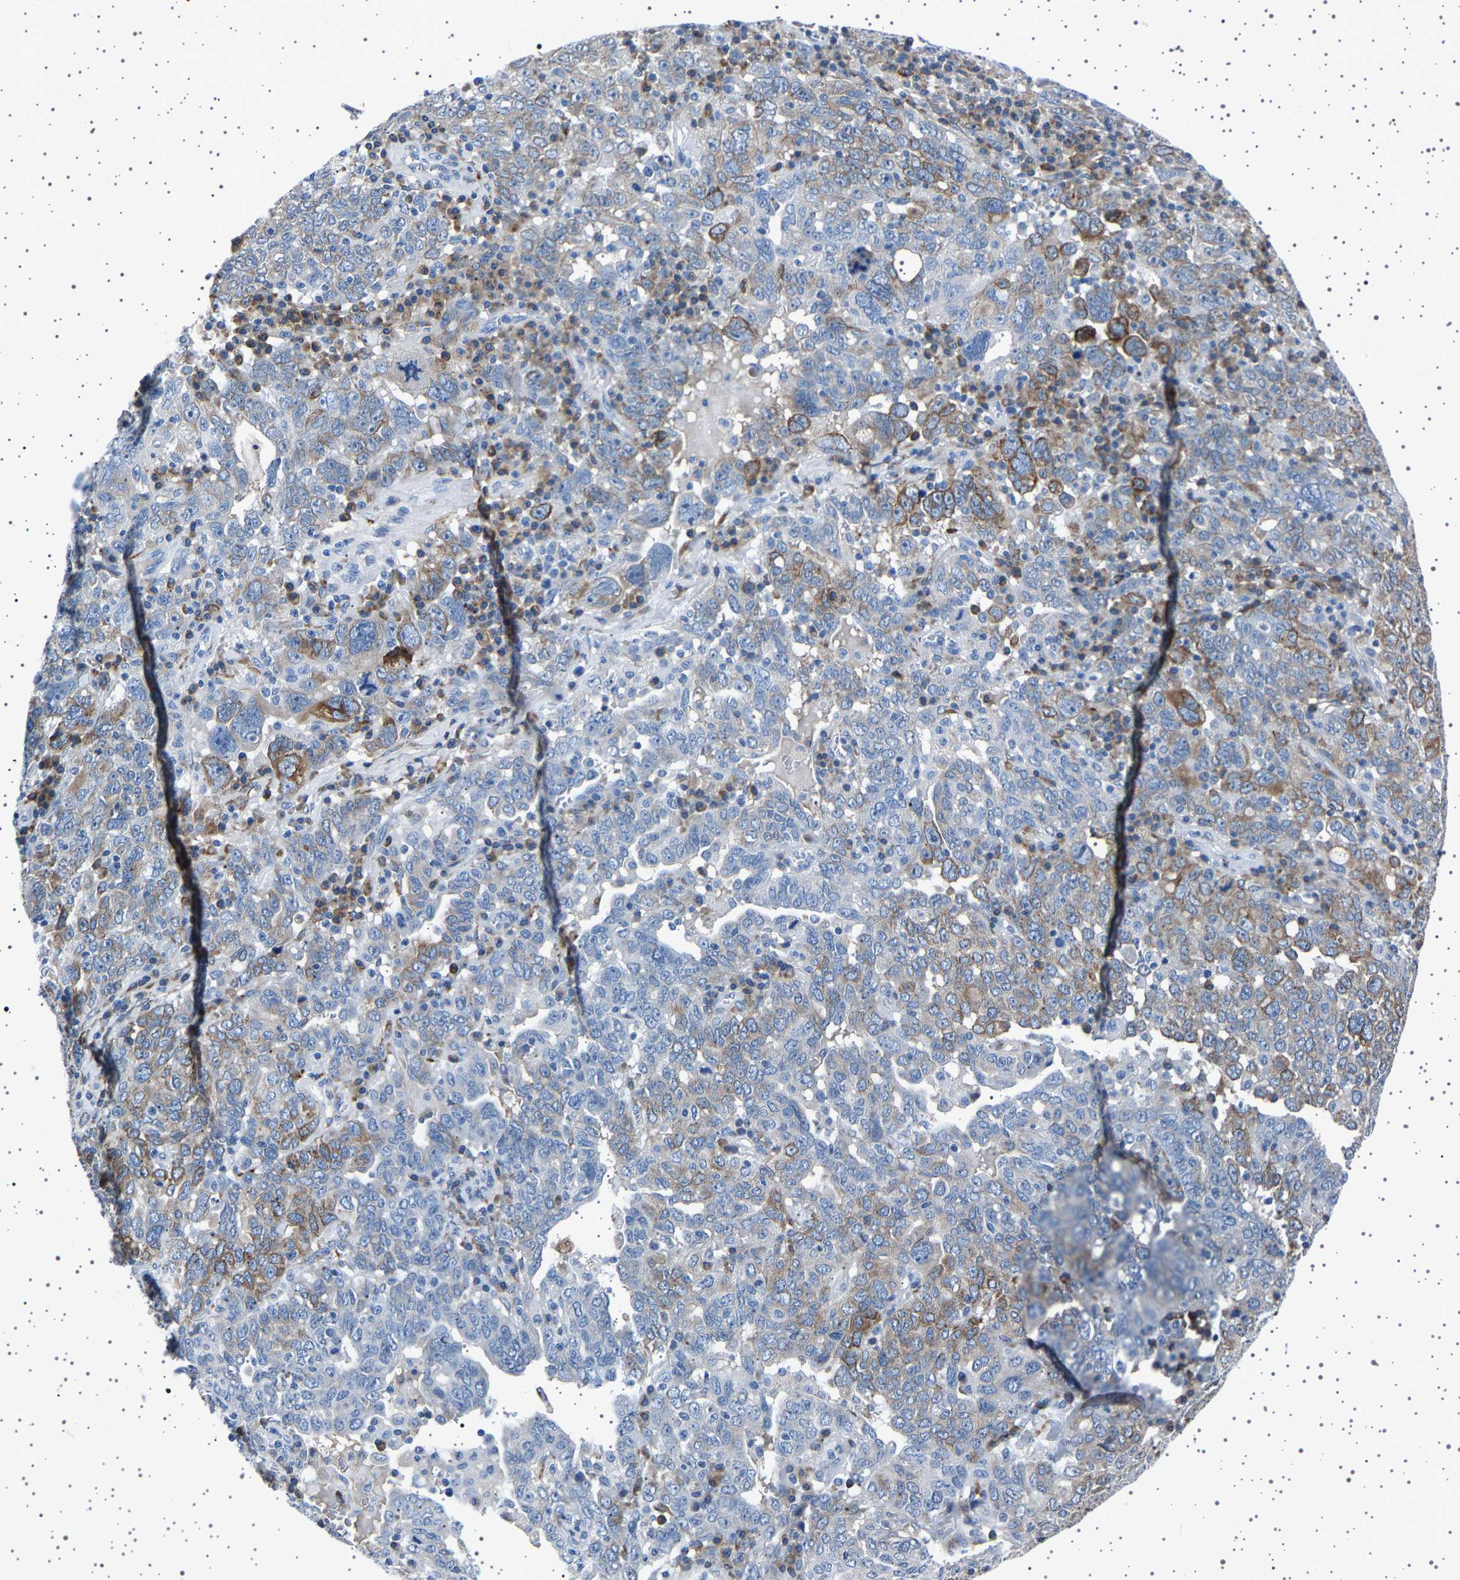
{"staining": {"intensity": "moderate", "quantity": "25%-75%", "location": "cytoplasmic/membranous"}, "tissue": "ovarian cancer", "cell_type": "Tumor cells", "image_type": "cancer", "snomed": [{"axis": "morphology", "description": "Carcinoma, endometroid"}, {"axis": "topography", "description": "Ovary"}], "caption": "Human endometroid carcinoma (ovarian) stained for a protein (brown) displays moderate cytoplasmic/membranous positive staining in about 25%-75% of tumor cells.", "gene": "FTCD", "patient": {"sex": "female", "age": 62}}